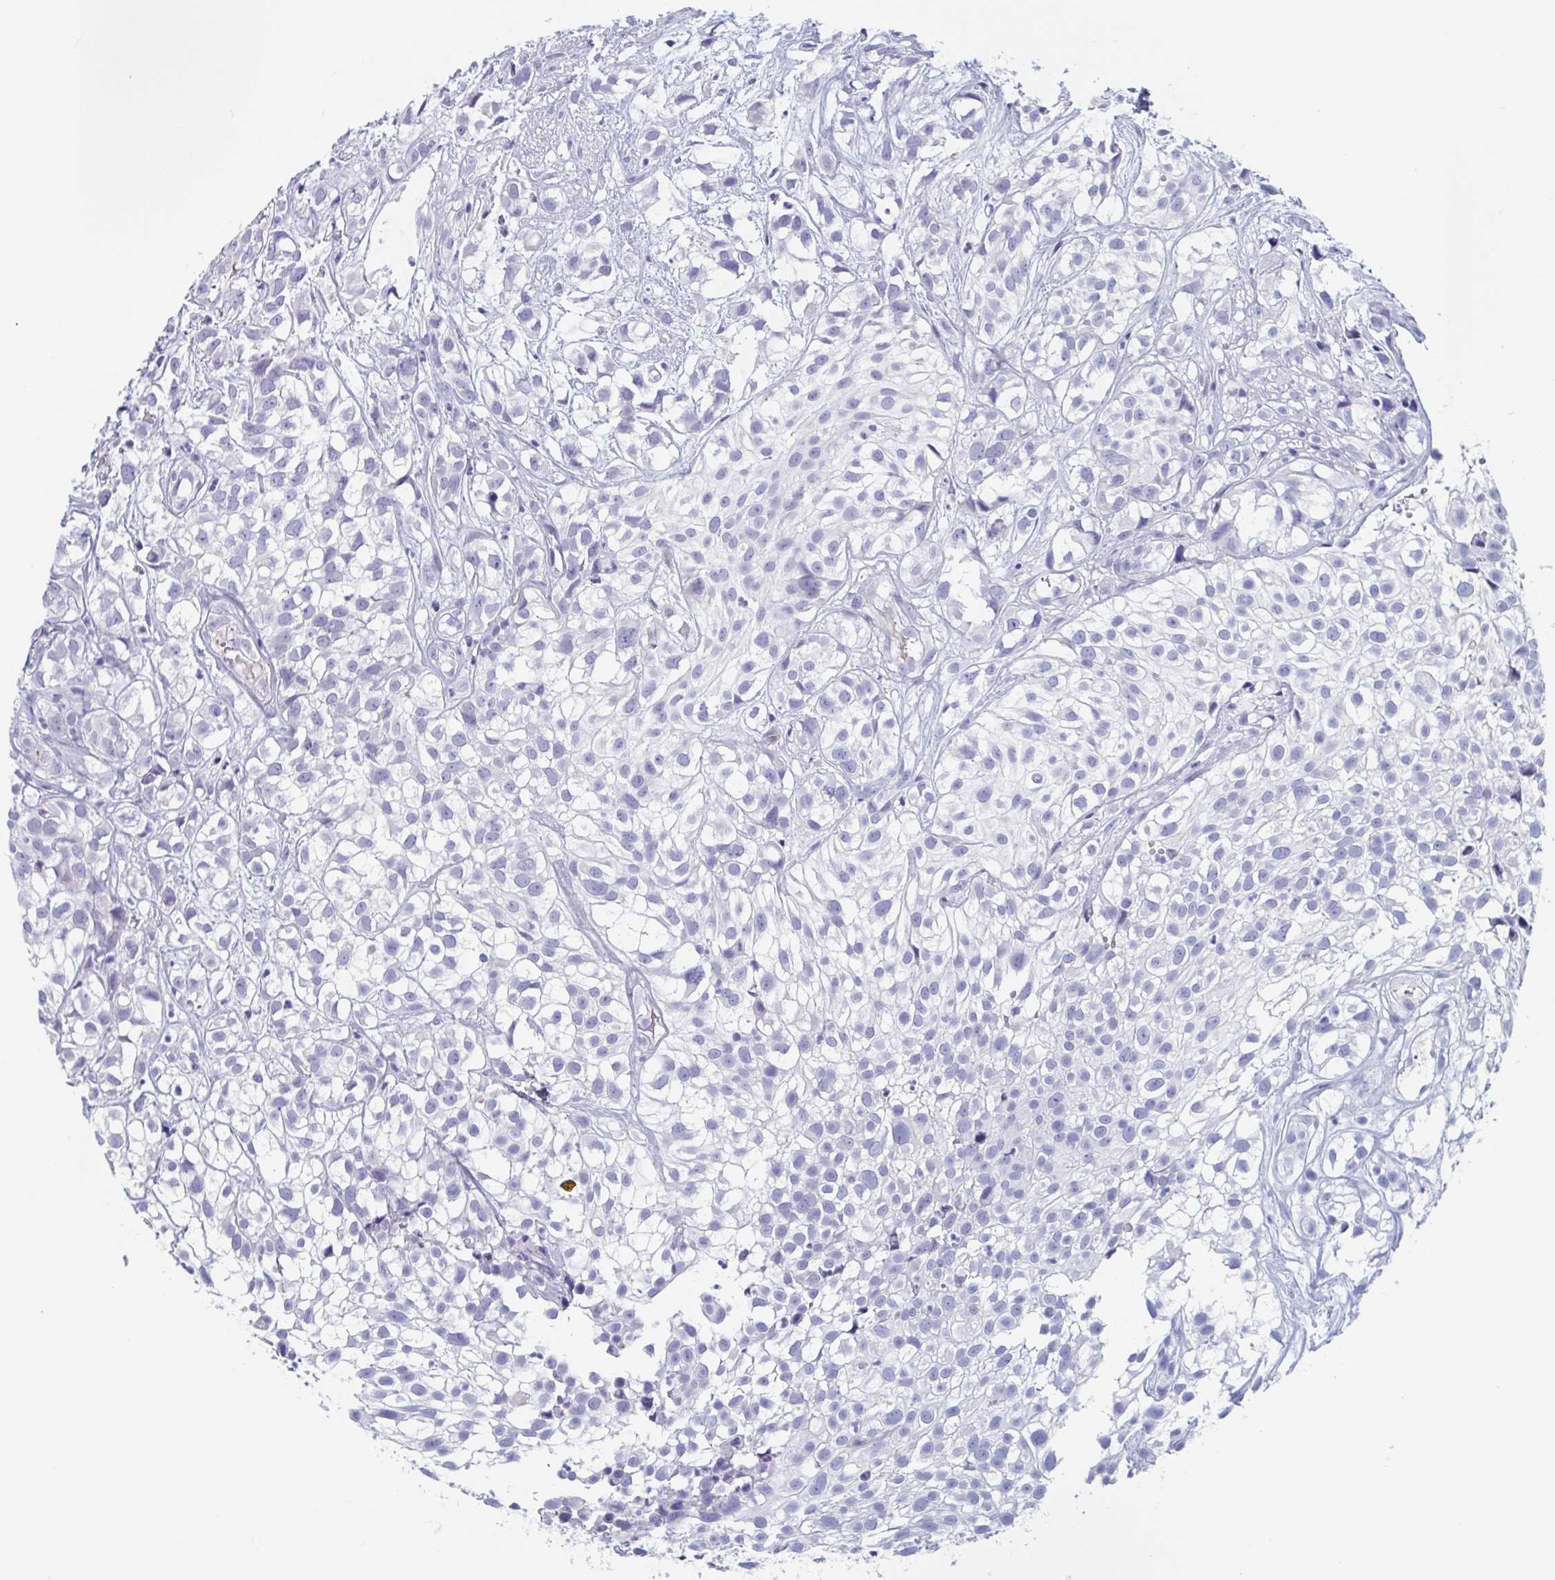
{"staining": {"intensity": "negative", "quantity": "none", "location": "none"}, "tissue": "urothelial cancer", "cell_type": "Tumor cells", "image_type": "cancer", "snomed": [{"axis": "morphology", "description": "Urothelial carcinoma, High grade"}, {"axis": "topography", "description": "Urinary bladder"}], "caption": "IHC of human urothelial cancer shows no staining in tumor cells. (DAB immunohistochemistry visualized using brightfield microscopy, high magnification).", "gene": "DPEP3", "patient": {"sex": "male", "age": 56}}